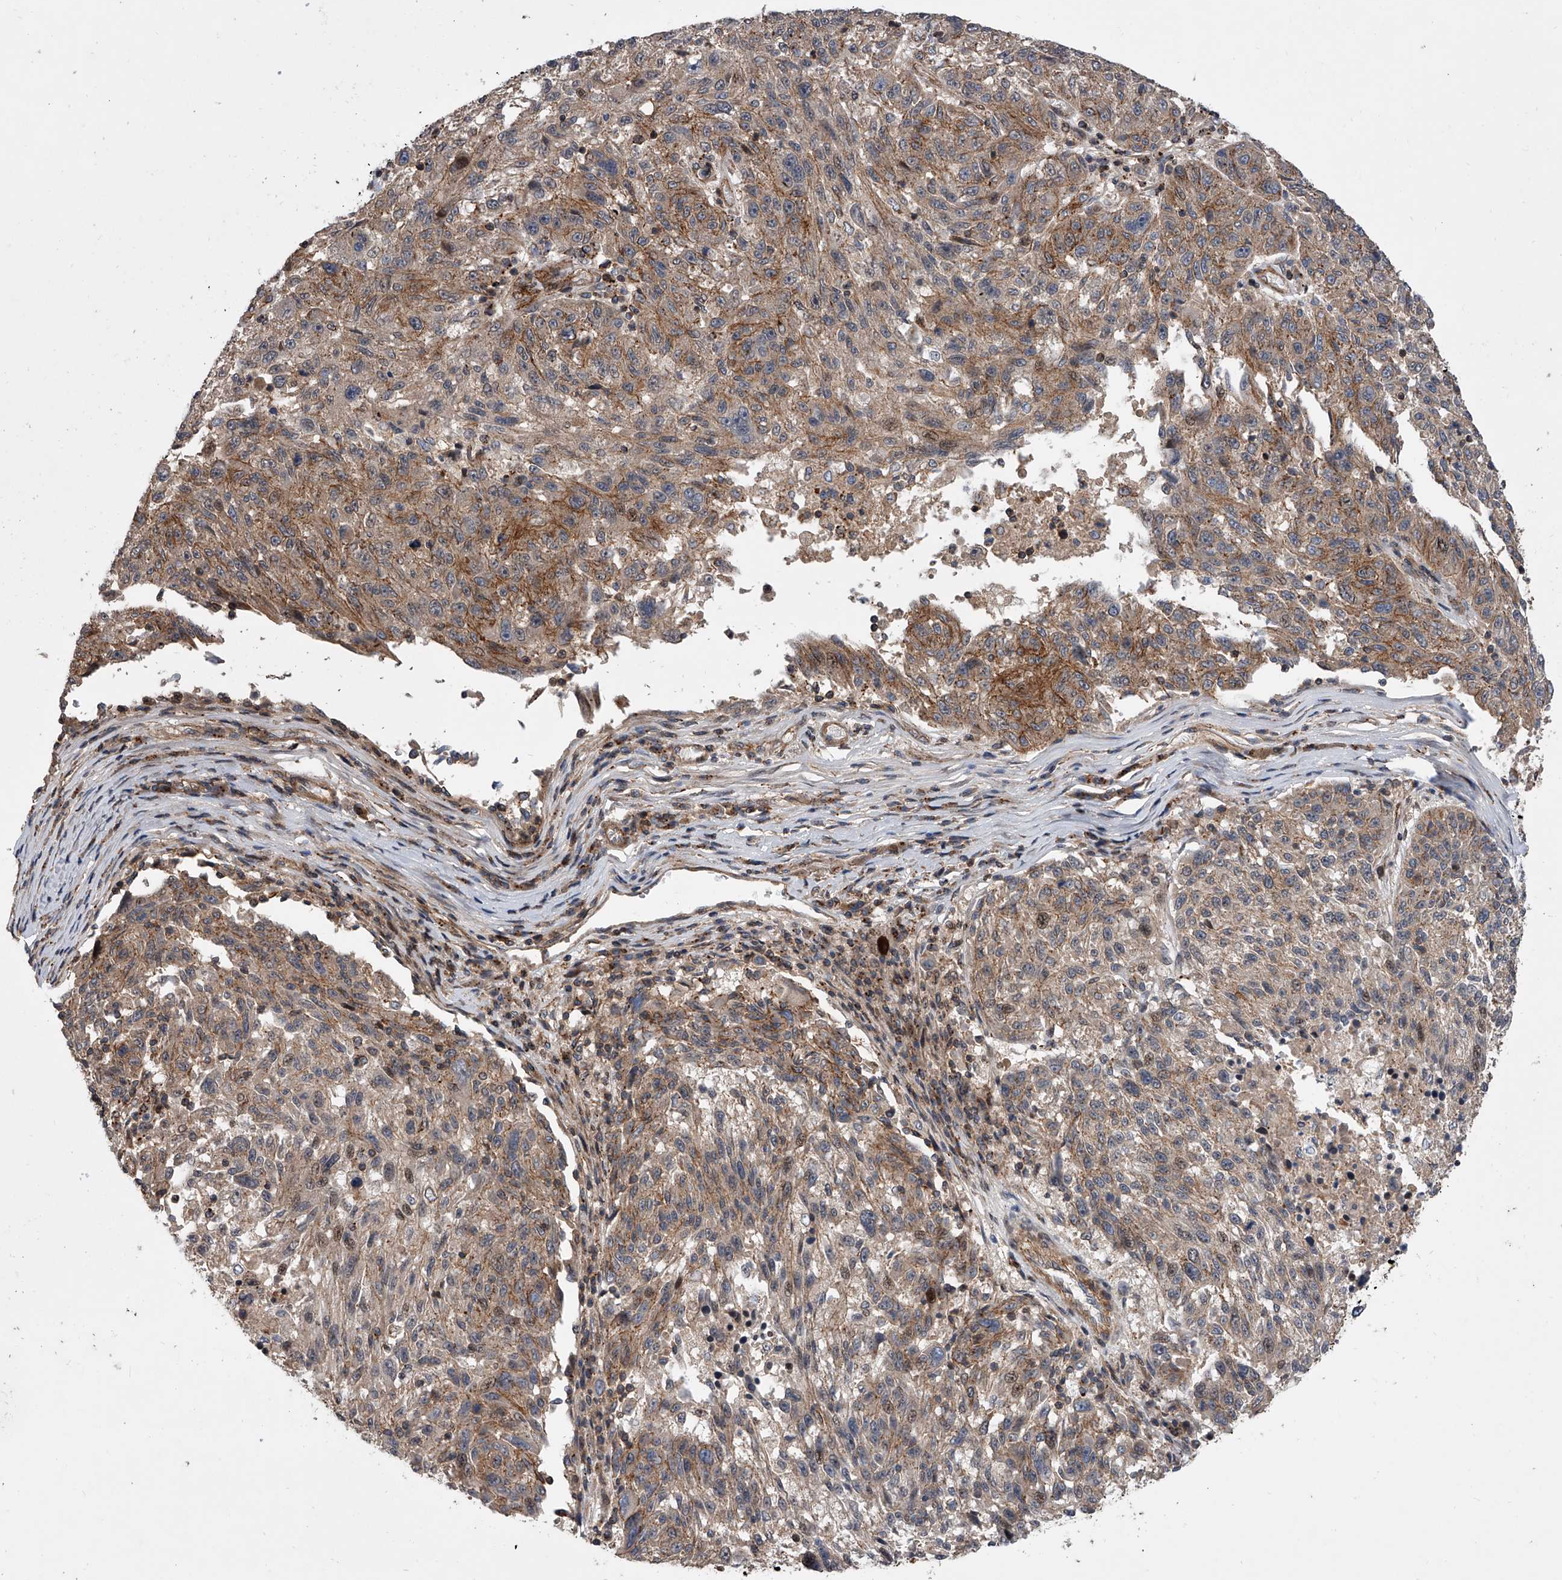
{"staining": {"intensity": "weak", "quantity": ">75%", "location": "cytoplasmic/membranous,nuclear"}, "tissue": "melanoma", "cell_type": "Tumor cells", "image_type": "cancer", "snomed": [{"axis": "morphology", "description": "Malignant melanoma, NOS"}, {"axis": "topography", "description": "Skin"}], "caption": "Melanoma stained for a protein reveals weak cytoplasmic/membranous and nuclear positivity in tumor cells.", "gene": "USP47", "patient": {"sex": "male", "age": 53}}